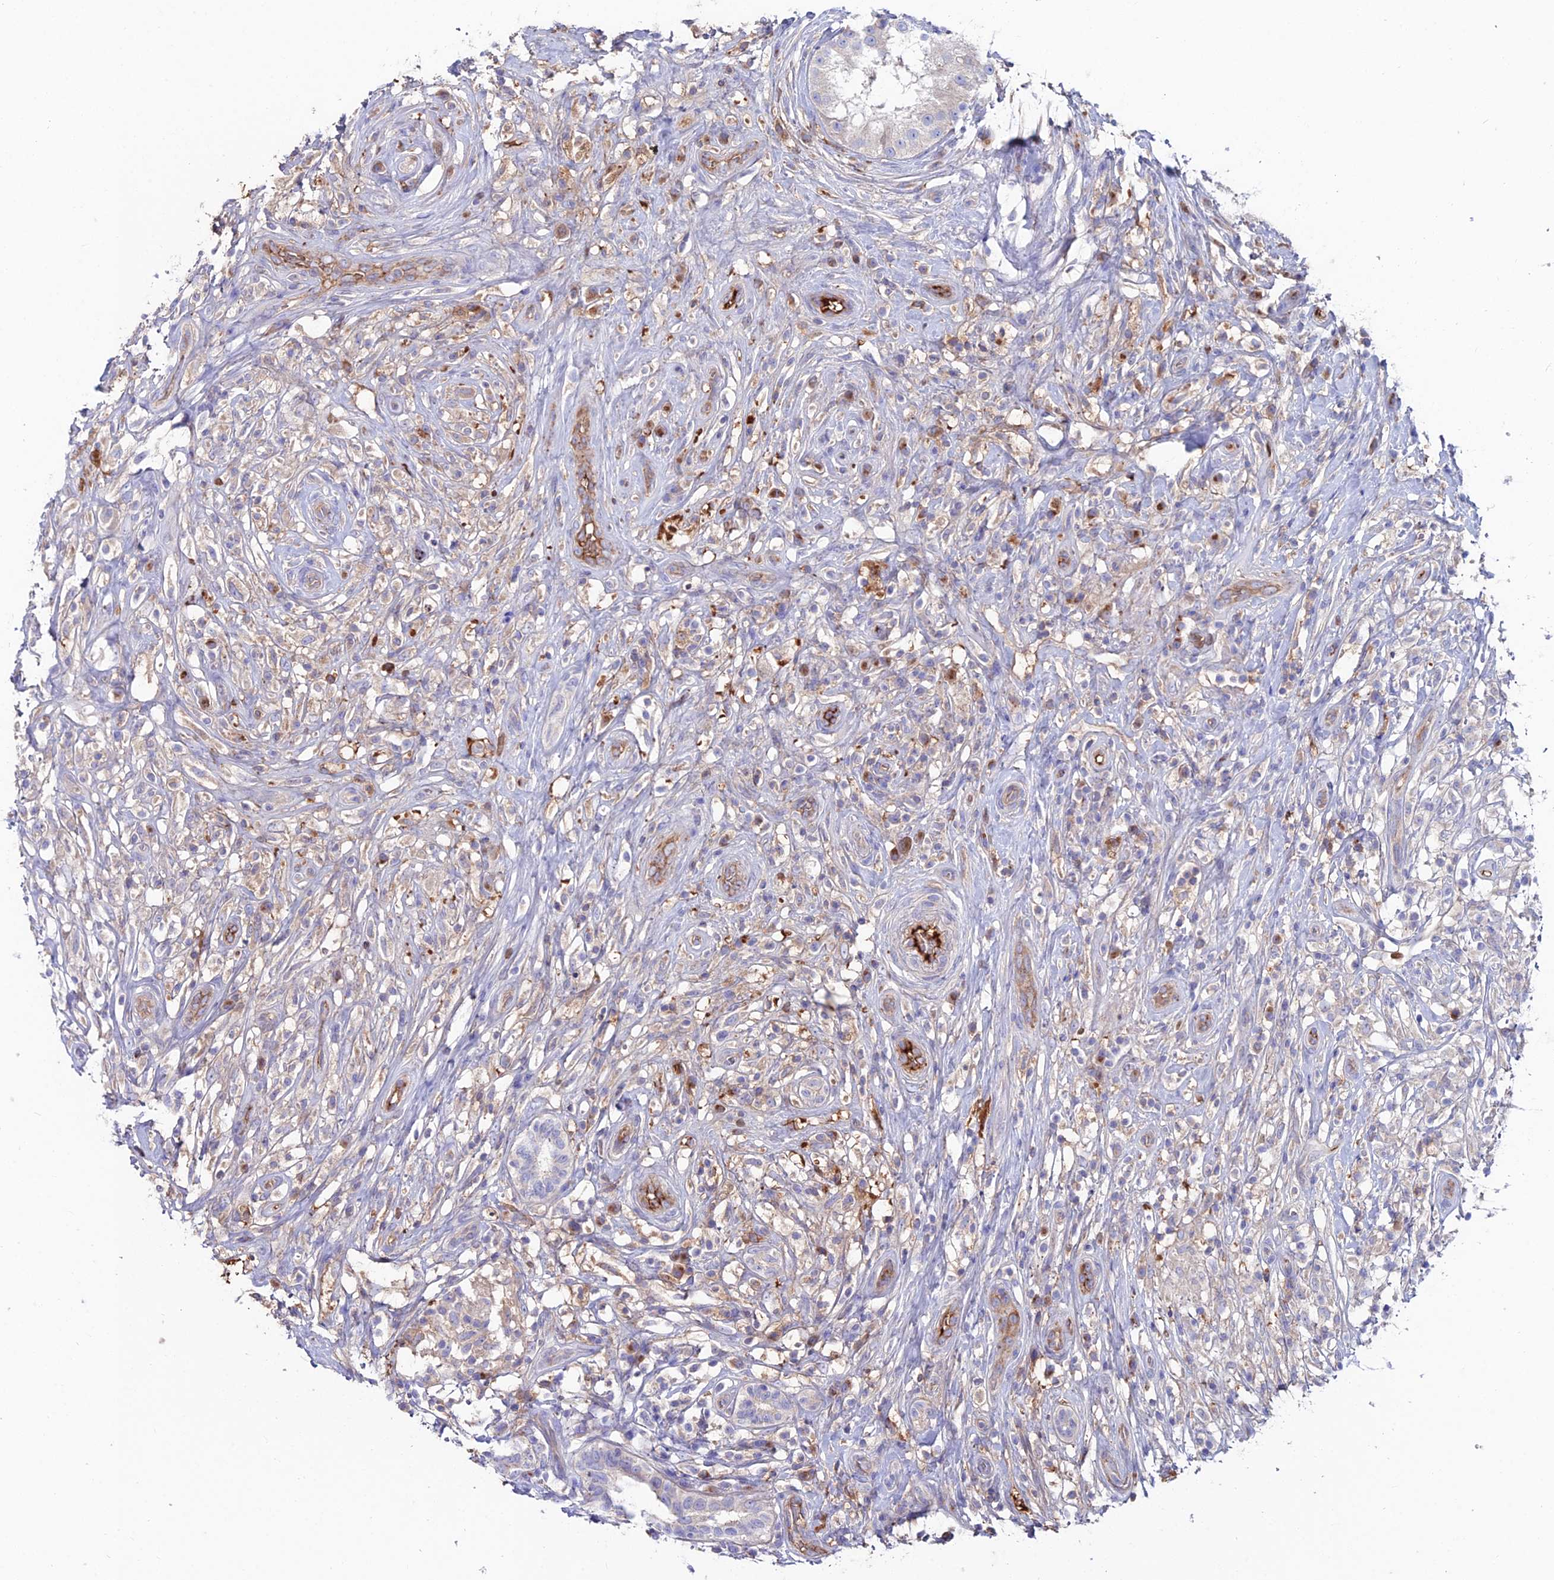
{"staining": {"intensity": "negative", "quantity": "none", "location": "none"}, "tissue": "testis cancer", "cell_type": "Tumor cells", "image_type": "cancer", "snomed": [{"axis": "morphology", "description": "Seminoma, NOS"}, {"axis": "topography", "description": "Testis"}], "caption": "The histopathology image demonstrates no staining of tumor cells in testis cancer.", "gene": "SLC25A16", "patient": {"sex": "male", "age": 49}}